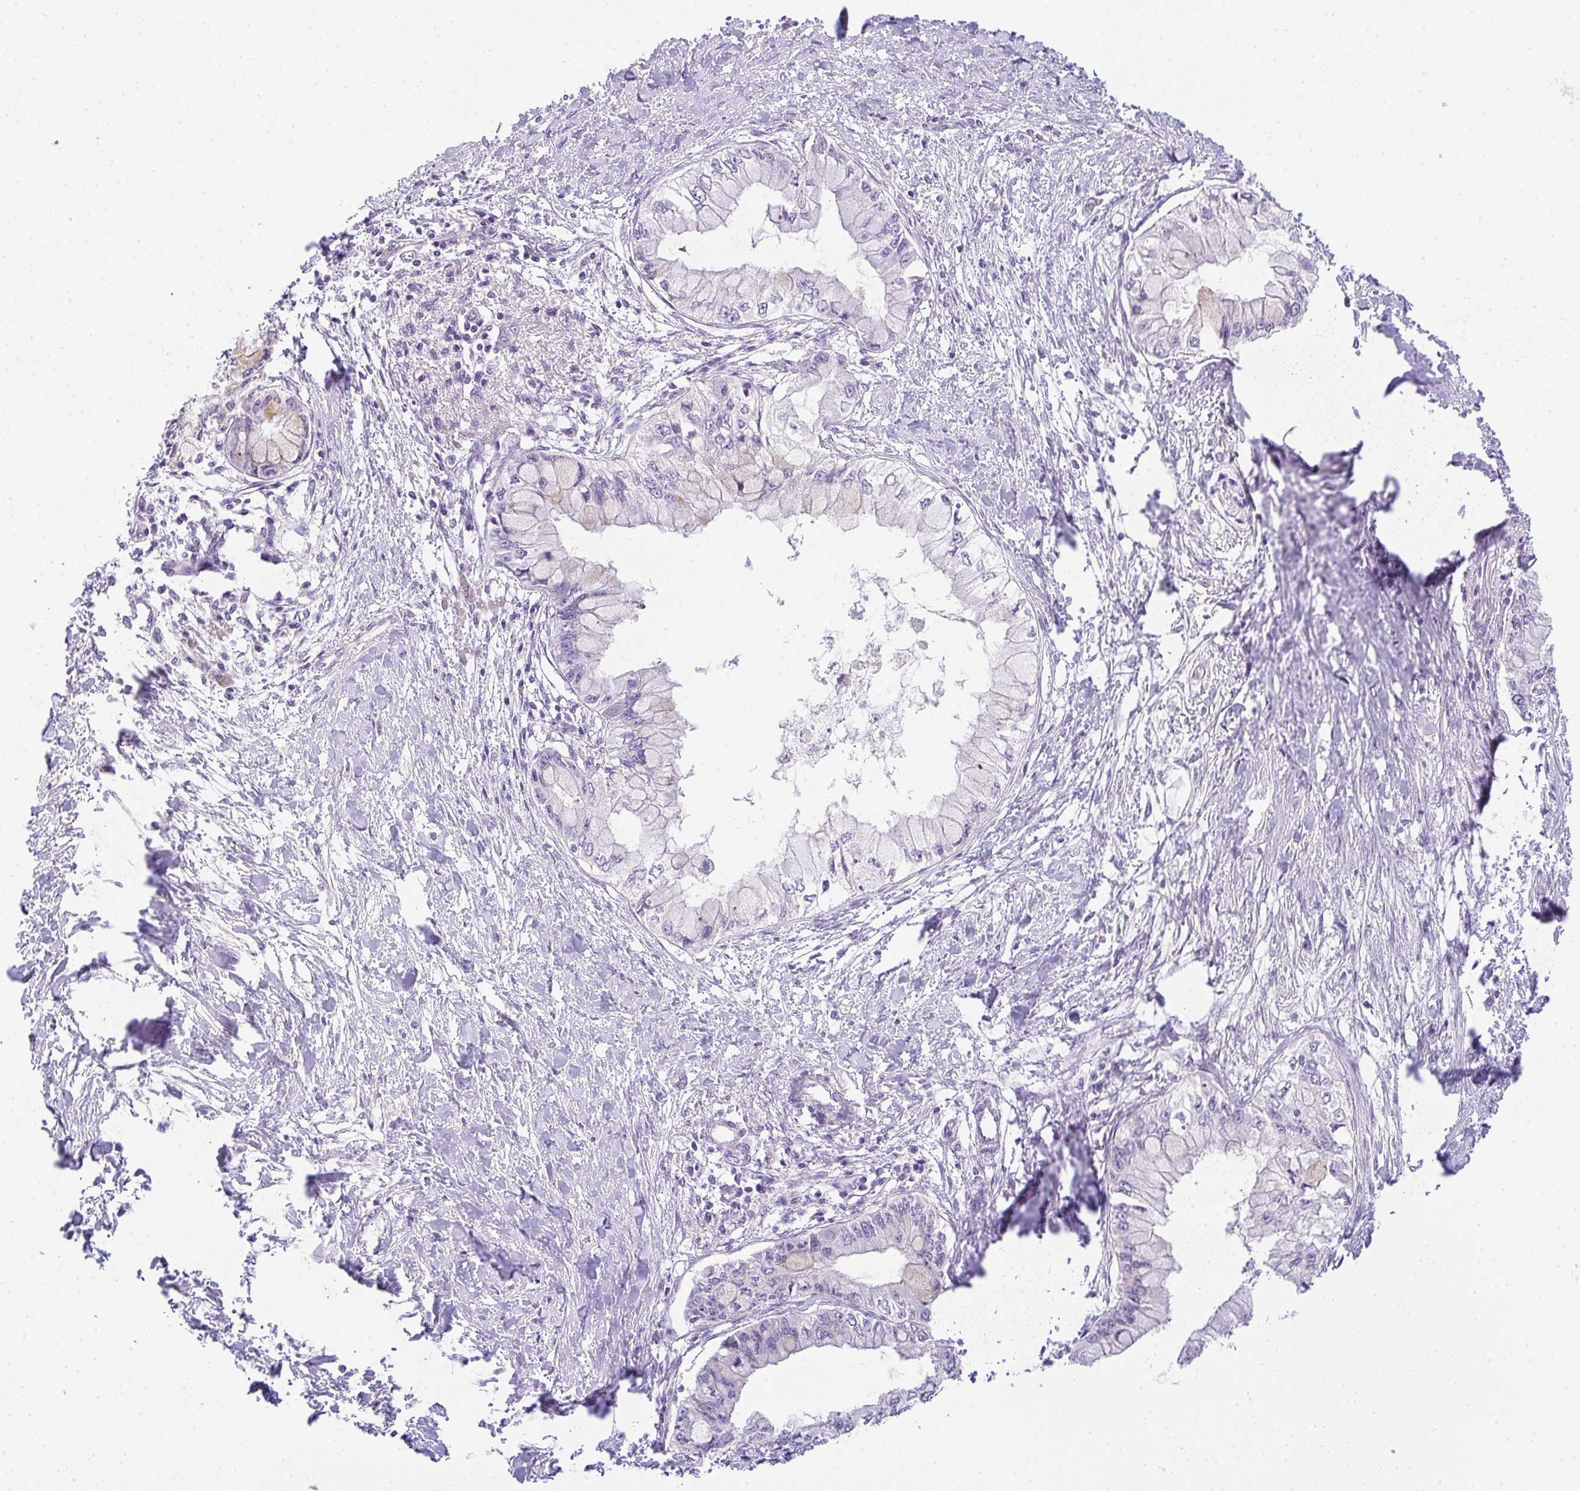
{"staining": {"intensity": "negative", "quantity": "none", "location": "none"}, "tissue": "pancreatic cancer", "cell_type": "Tumor cells", "image_type": "cancer", "snomed": [{"axis": "morphology", "description": "Adenocarcinoma, NOS"}, {"axis": "topography", "description": "Pancreas"}], "caption": "Tumor cells are negative for protein expression in human pancreatic adenocarcinoma. (DAB immunohistochemistry visualized using brightfield microscopy, high magnification).", "gene": "FILIP1", "patient": {"sex": "male", "age": 48}}